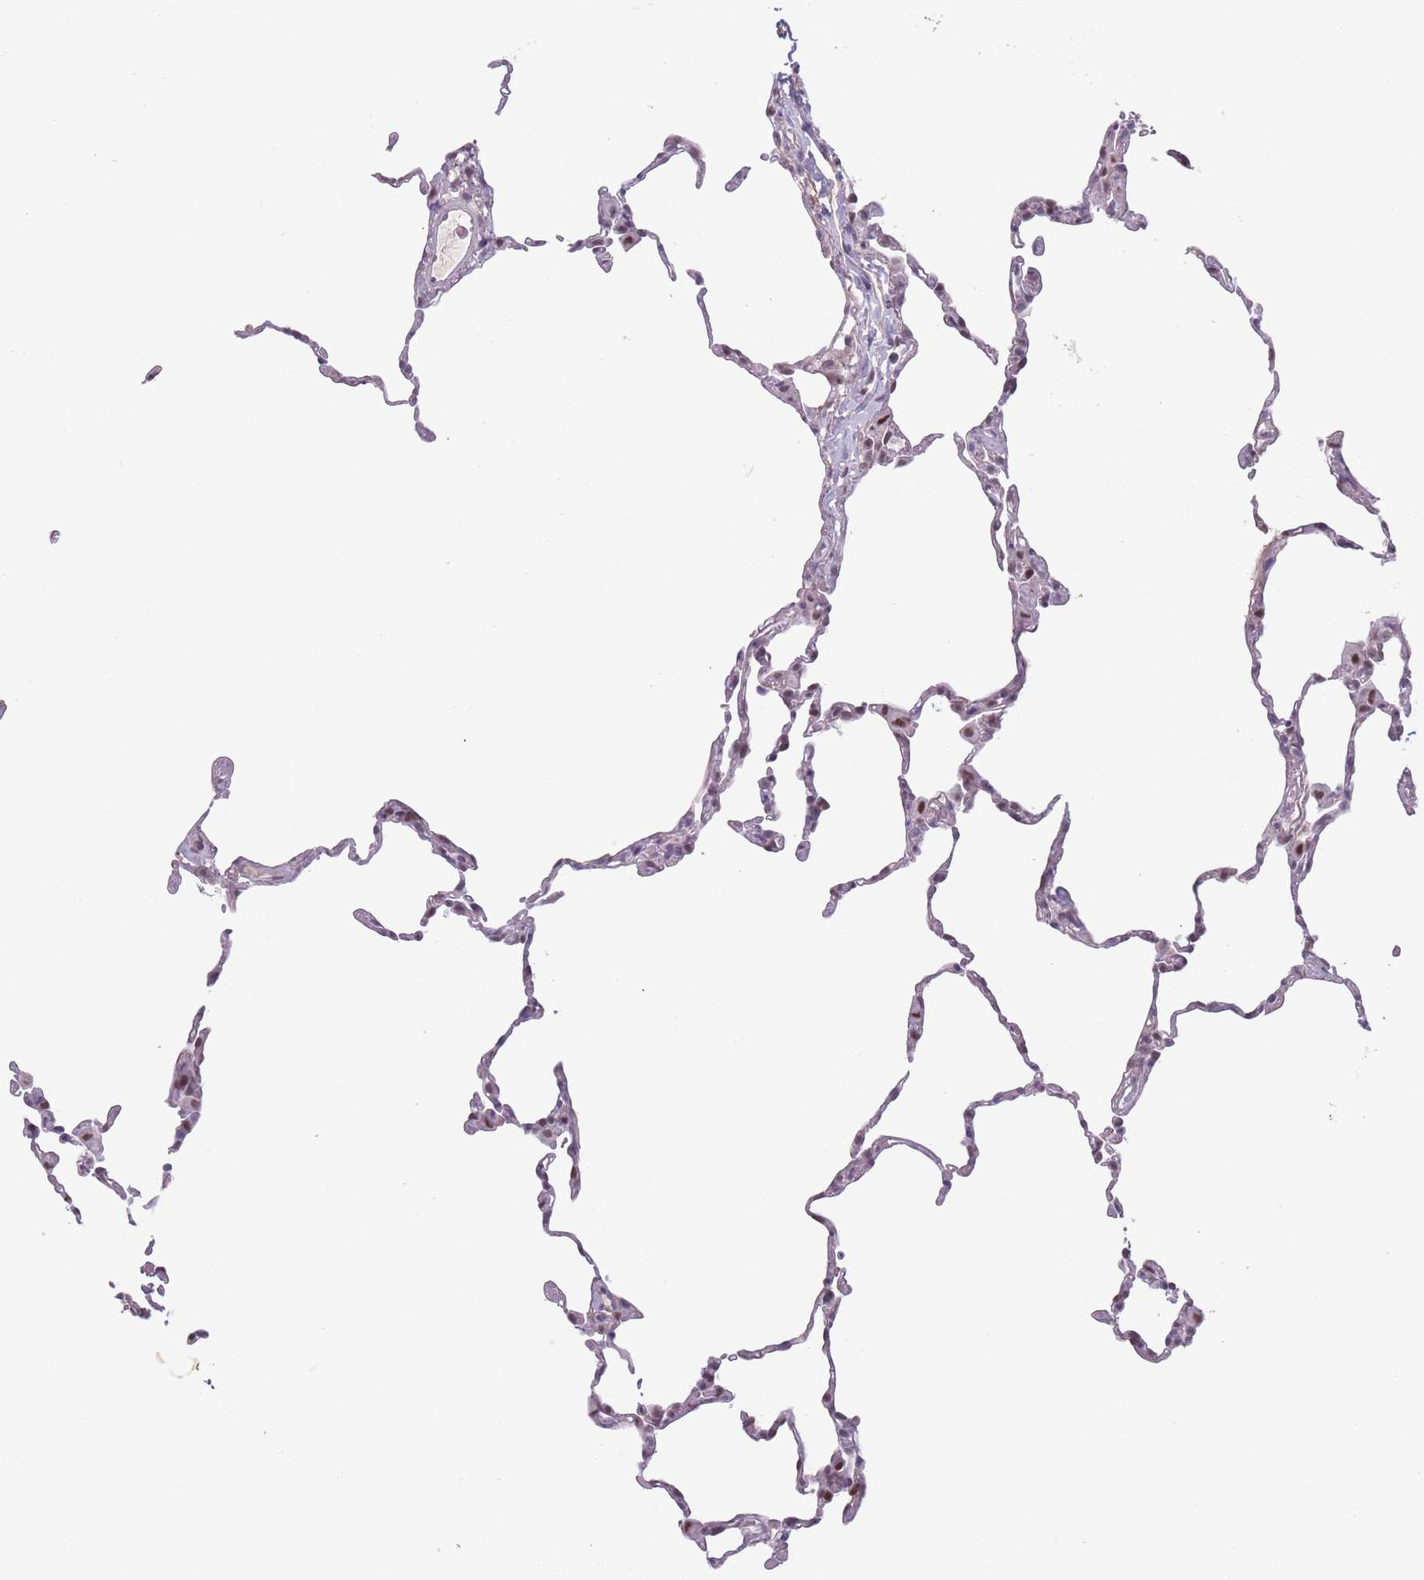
{"staining": {"intensity": "negative", "quantity": "none", "location": "none"}, "tissue": "lung", "cell_type": "Alveolar cells", "image_type": "normal", "snomed": [{"axis": "morphology", "description": "Normal tissue, NOS"}, {"axis": "topography", "description": "Lung"}], "caption": "An IHC image of normal lung is shown. There is no staining in alveolar cells of lung. The staining is performed using DAB (3,3'-diaminobenzidine) brown chromogen with nuclei counter-stained in using hematoxylin.", "gene": "ENSG00000267179", "patient": {"sex": "female", "age": 57}}